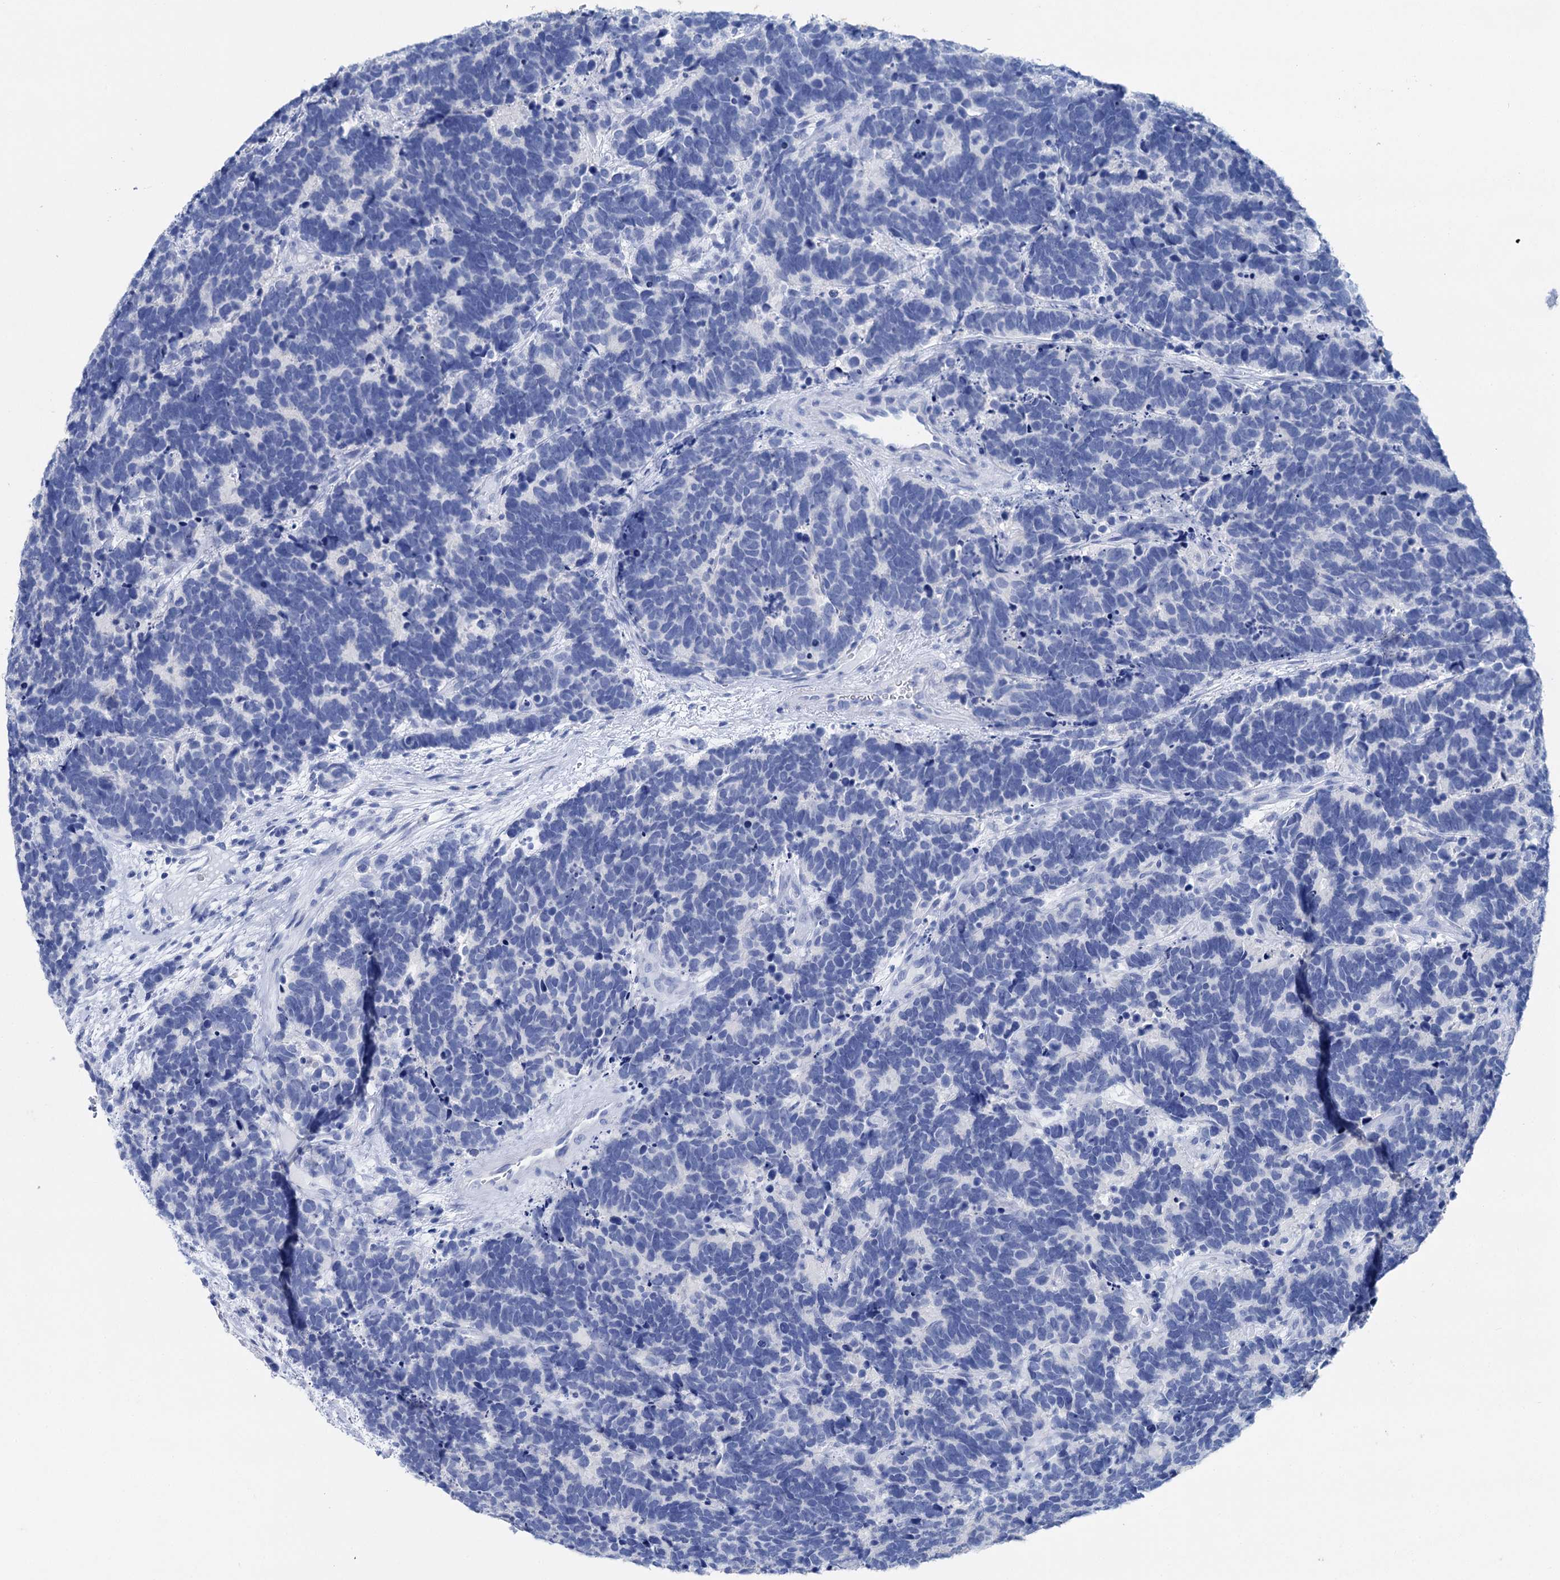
{"staining": {"intensity": "negative", "quantity": "none", "location": "none"}, "tissue": "carcinoid", "cell_type": "Tumor cells", "image_type": "cancer", "snomed": [{"axis": "morphology", "description": "Carcinoma, NOS"}, {"axis": "morphology", "description": "Carcinoid, malignant, NOS"}, {"axis": "topography", "description": "Urinary bladder"}], "caption": "Micrograph shows no protein staining in tumor cells of carcinoid tissue.", "gene": "BRINP1", "patient": {"sex": "male", "age": 57}}